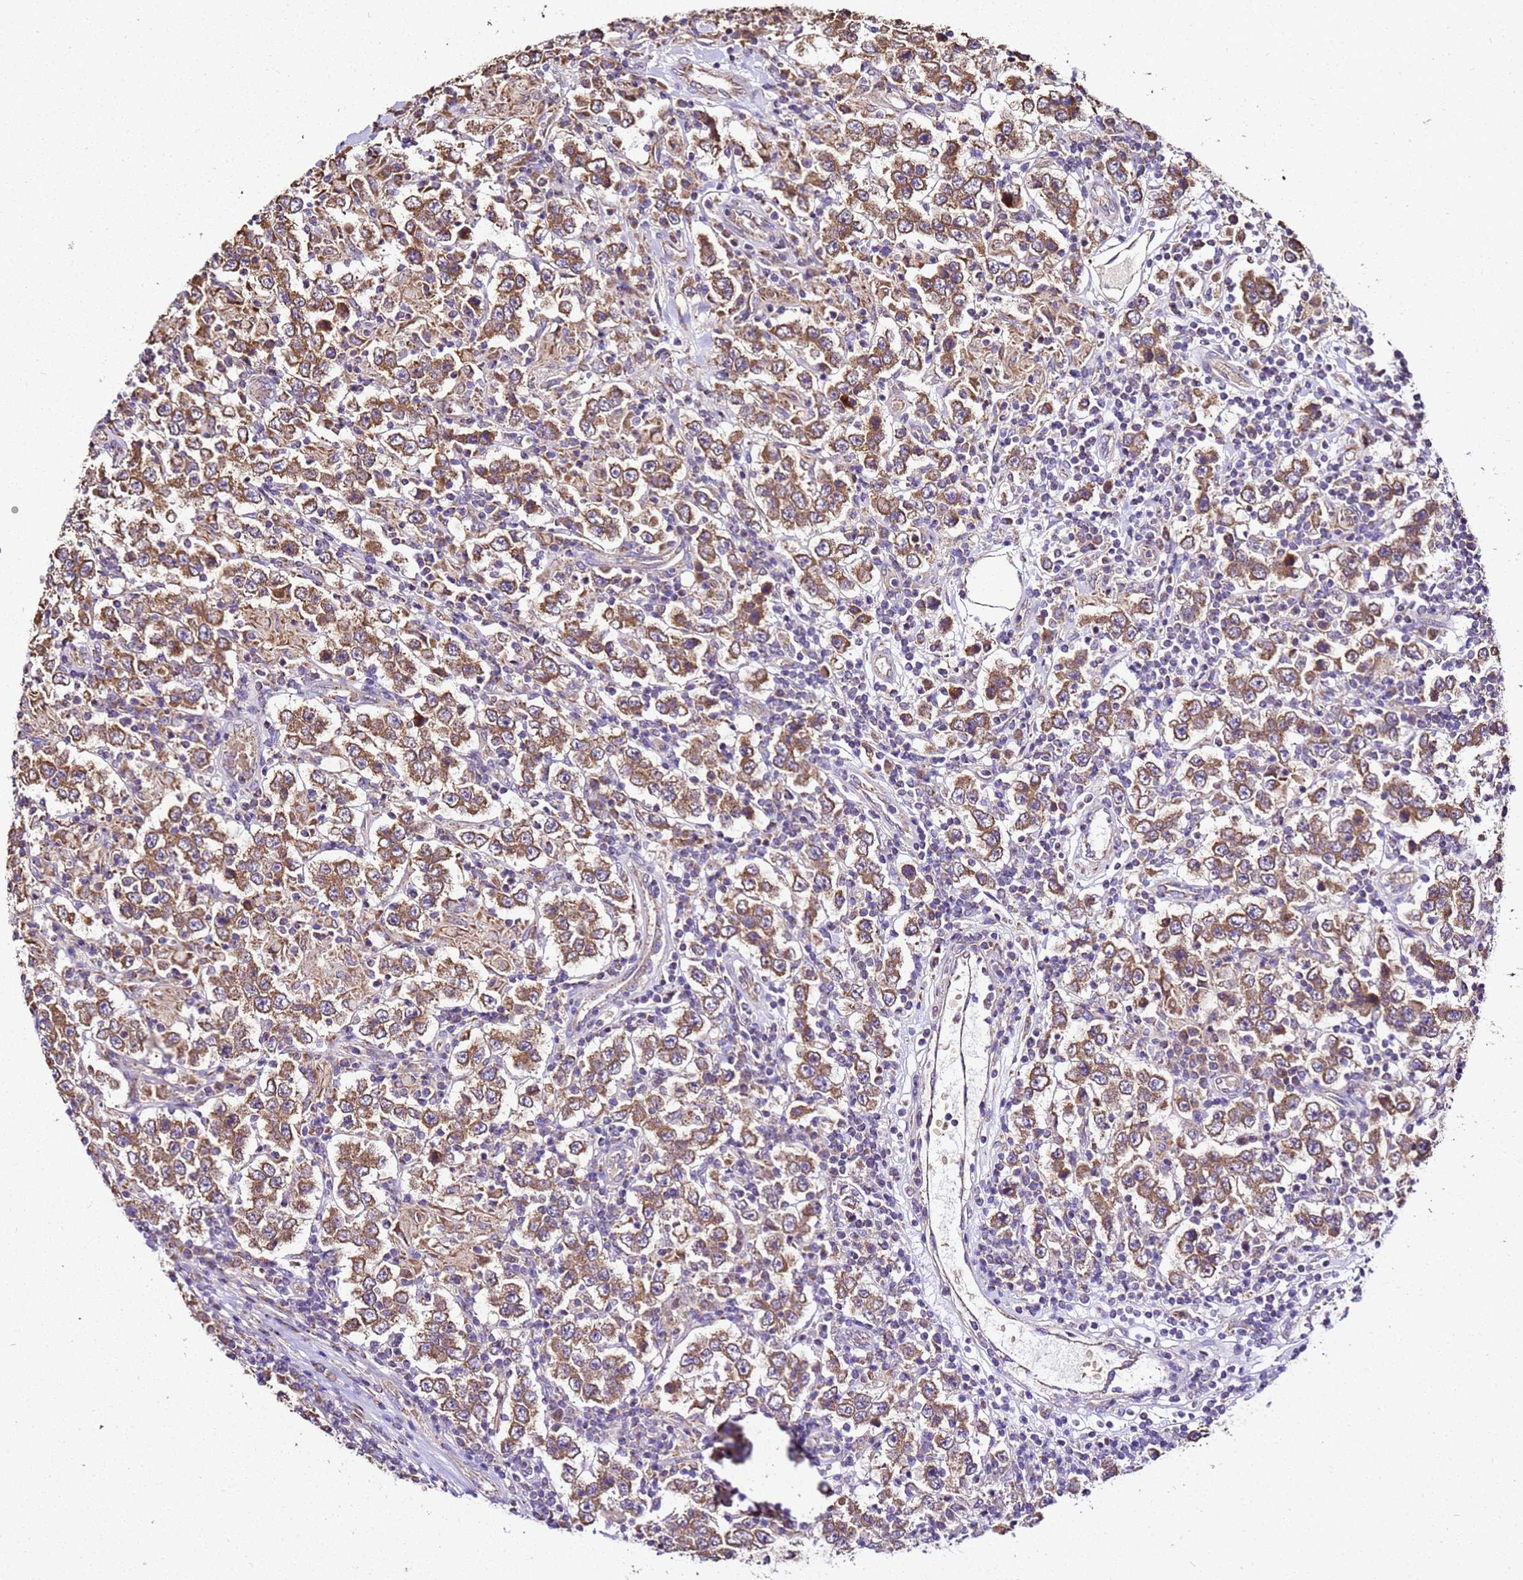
{"staining": {"intensity": "strong", "quantity": ">75%", "location": "cytoplasmic/membranous"}, "tissue": "testis cancer", "cell_type": "Tumor cells", "image_type": "cancer", "snomed": [{"axis": "morphology", "description": "Normal tissue, NOS"}, {"axis": "morphology", "description": "Urothelial carcinoma, High grade"}, {"axis": "morphology", "description": "Seminoma, NOS"}, {"axis": "morphology", "description": "Carcinoma, Embryonal, NOS"}, {"axis": "topography", "description": "Urinary bladder"}, {"axis": "topography", "description": "Testis"}], "caption": "There is high levels of strong cytoplasmic/membranous staining in tumor cells of testis cancer (seminoma), as demonstrated by immunohistochemical staining (brown color).", "gene": "LRRIQ1", "patient": {"sex": "male", "age": 41}}